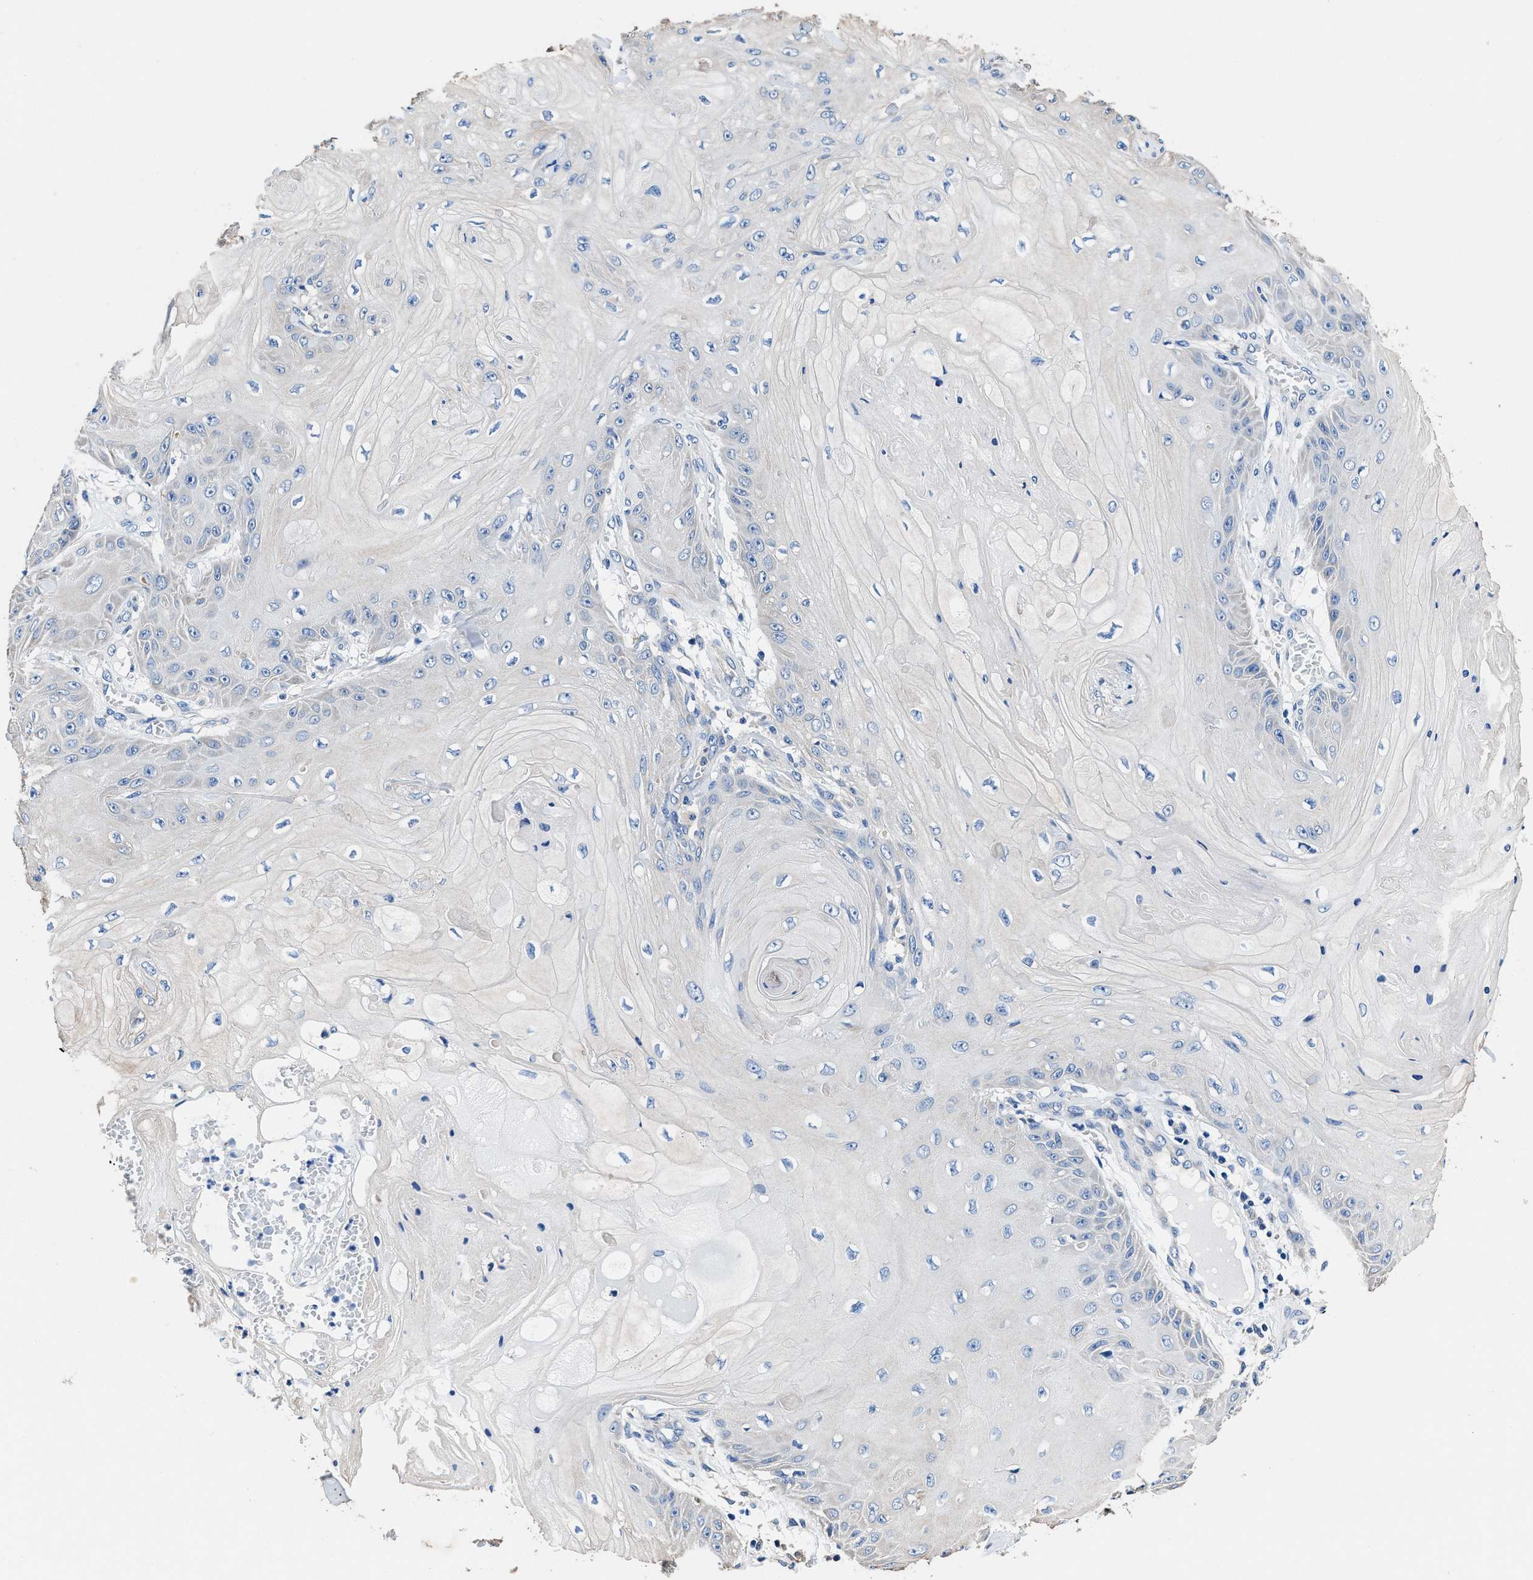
{"staining": {"intensity": "negative", "quantity": "none", "location": "none"}, "tissue": "skin cancer", "cell_type": "Tumor cells", "image_type": "cancer", "snomed": [{"axis": "morphology", "description": "Squamous cell carcinoma, NOS"}, {"axis": "topography", "description": "Skin"}], "caption": "Protein analysis of skin squamous cell carcinoma displays no significant expression in tumor cells.", "gene": "NEU1", "patient": {"sex": "male", "age": 74}}